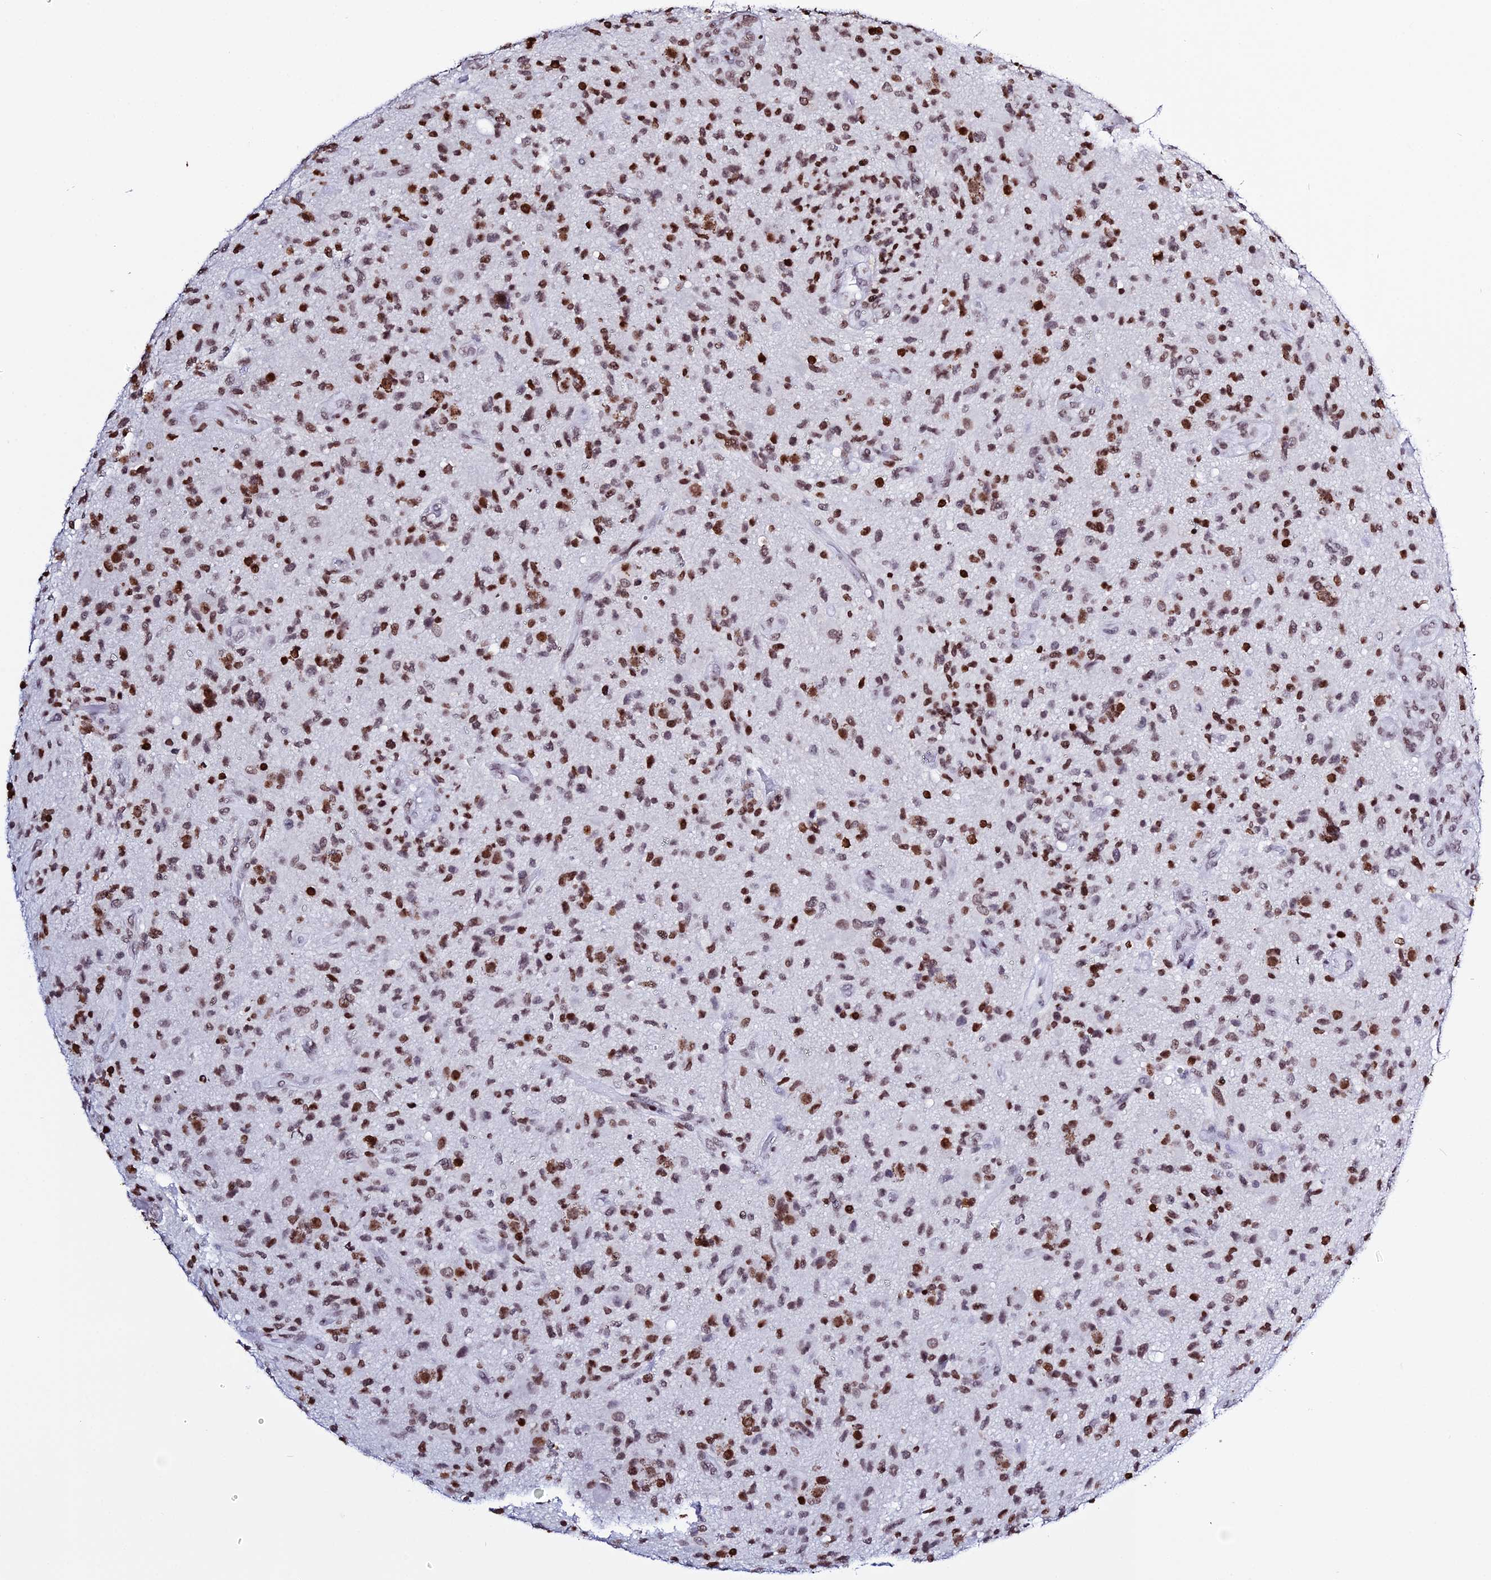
{"staining": {"intensity": "moderate", "quantity": ">75%", "location": "nuclear"}, "tissue": "glioma", "cell_type": "Tumor cells", "image_type": "cancer", "snomed": [{"axis": "morphology", "description": "Glioma, malignant, High grade"}, {"axis": "topography", "description": "Brain"}], "caption": "Immunohistochemical staining of glioma shows moderate nuclear protein staining in about >75% of tumor cells.", "gene": "MACROH2A2", "patient": {"sex": "male", "age": 47}}